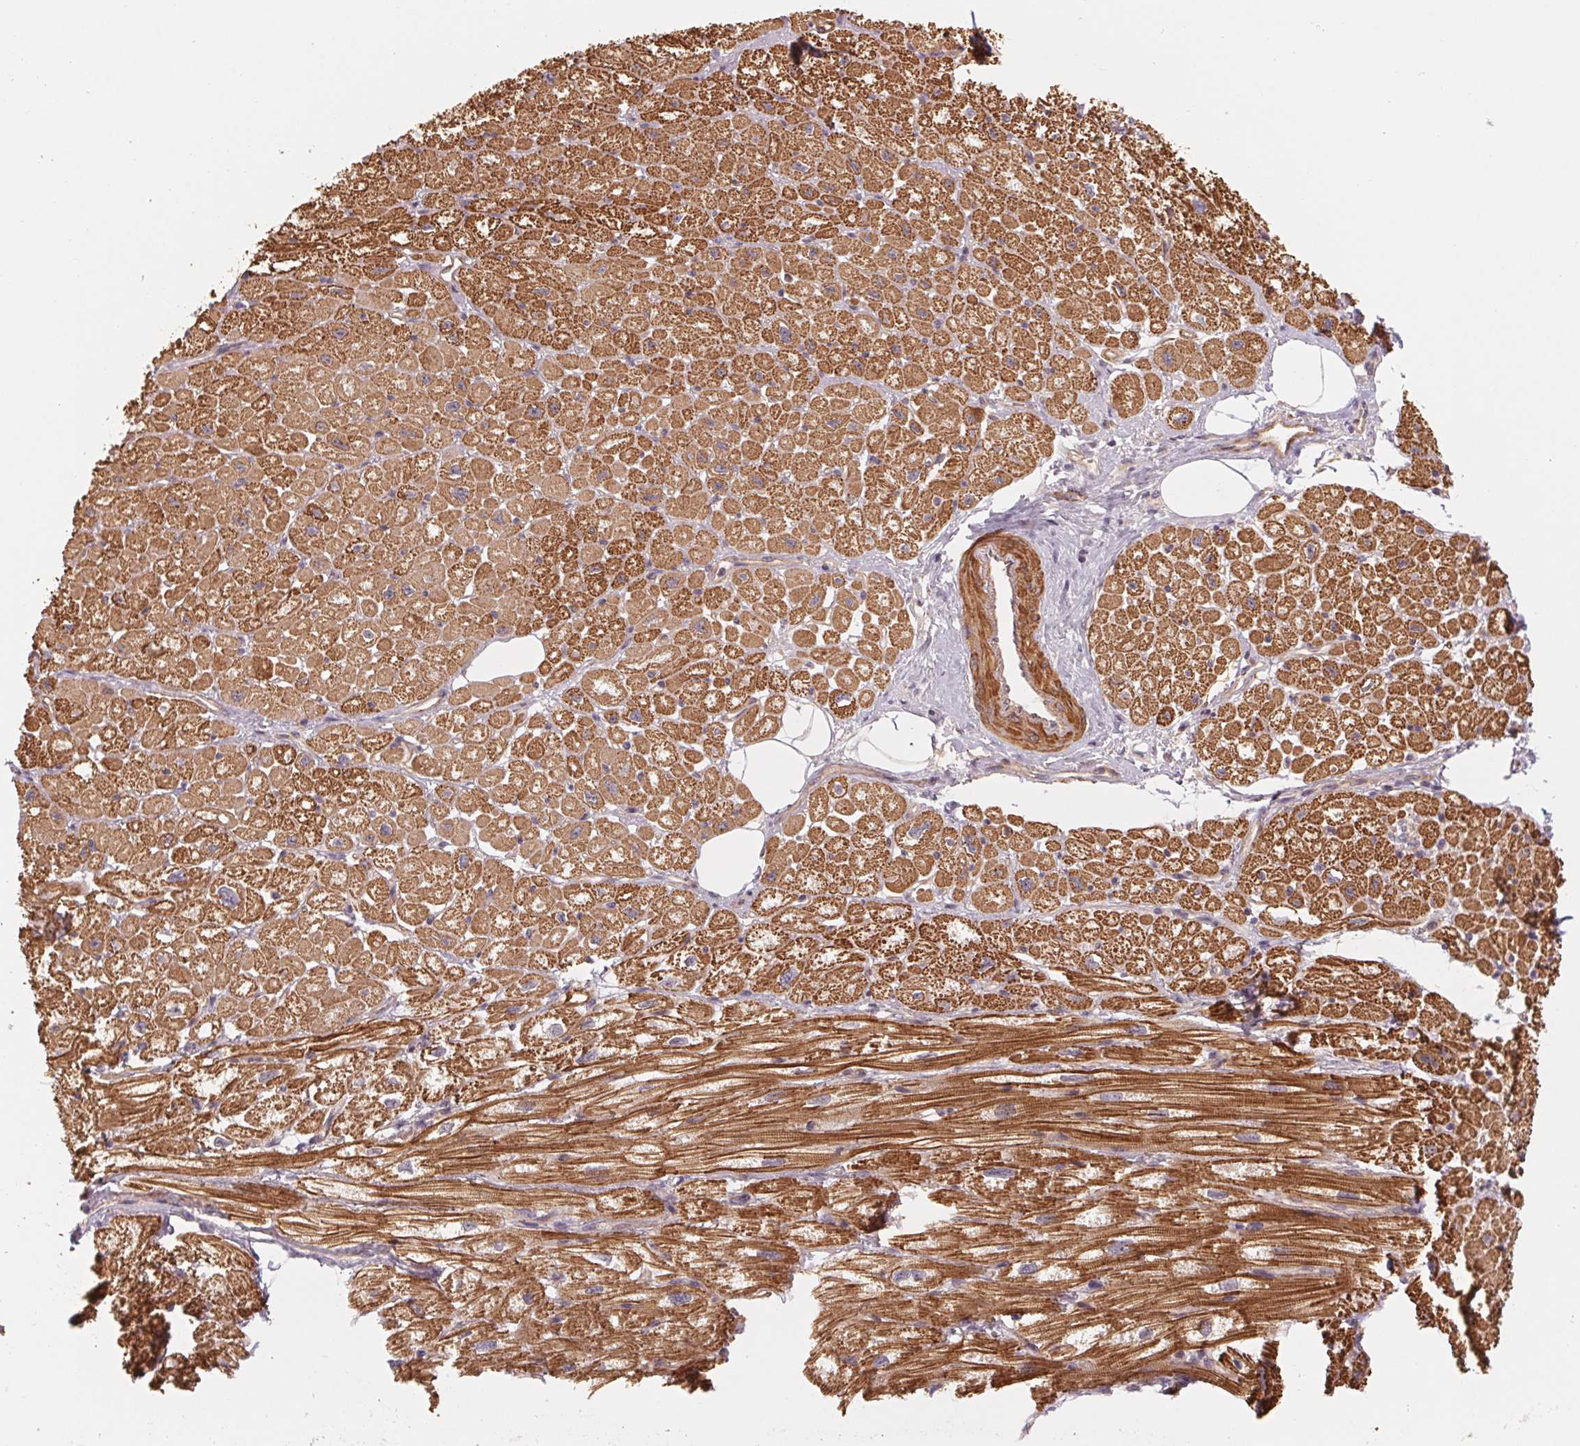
{"staining": {"intensity": "strong", "quantity": ">75%", "location": "cytoplasmic/membranous"}, "tissue": "heart muscle", "cell_type": "Cardiomyocytes", "image_type": "normal", "snomed": [{"axis": "morphology", "description": "Normal tissue, NOS"}, {"axis": "topography", "description": "Heart"}], "caption": "IHC micrograph of benign heart muscle: human heart muscle stained using IHC exhibits high levels of strong protein expression localized specifically in the cytoplasmic/membranous of cardiomyocytes, appearing as a cytoplasmic/membranous brown color.", "gene": "CCDC112", "patient": {"sex": "female", "age": 62}}